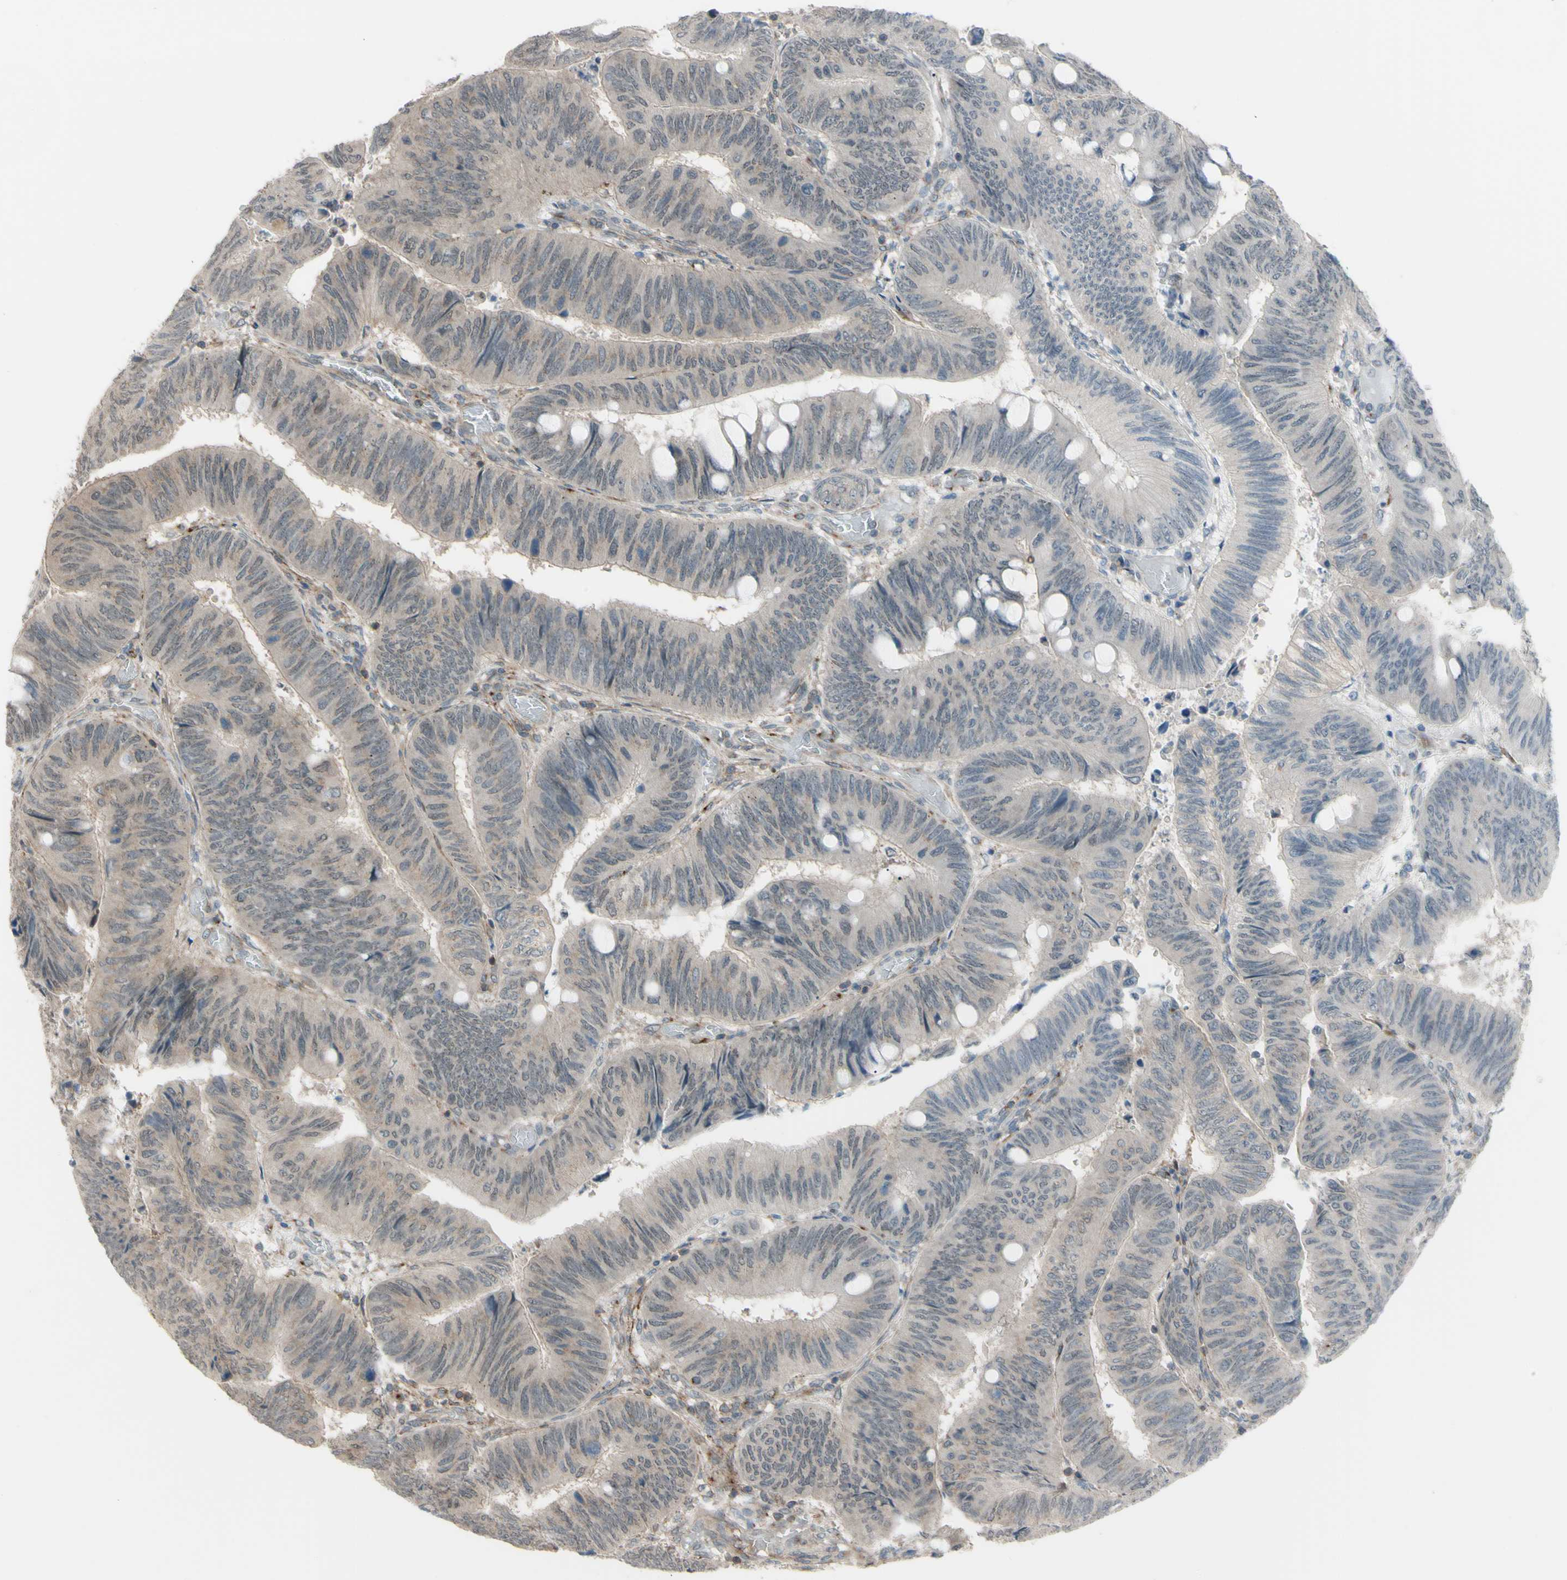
{"staining": {"intensity": "weak", "quantity": "25%-75%", "location": "cytoplasmic/membranous,nuclear"}, "tissue": "colorectal cancer", "cell_type": "Tumor cells", "image_type": "cancer", "snomed": [{"axis": "morphology", "description": "Normal tissue, NOS"}, {"axis": "morphology", "description": "Adenocarcinoma, NOS"}, {"axis": "topography", "description": "Rectum"}, {"axis": "topography", "description": "Peripheral nerve tissue"}], "caption": "A brown stain highlights weak cytoplasmic/membranous and nuclear expression of a protein in adenocarcinoma (colorectal) tumor cells. The staining was performed using DAB to visualize the protein expression in brown, while the nuclei were stained in blue with hematoxylin (Magnification: 20x).", "gene": "FLII", "patient": {"sex": "male", "age": 92}}